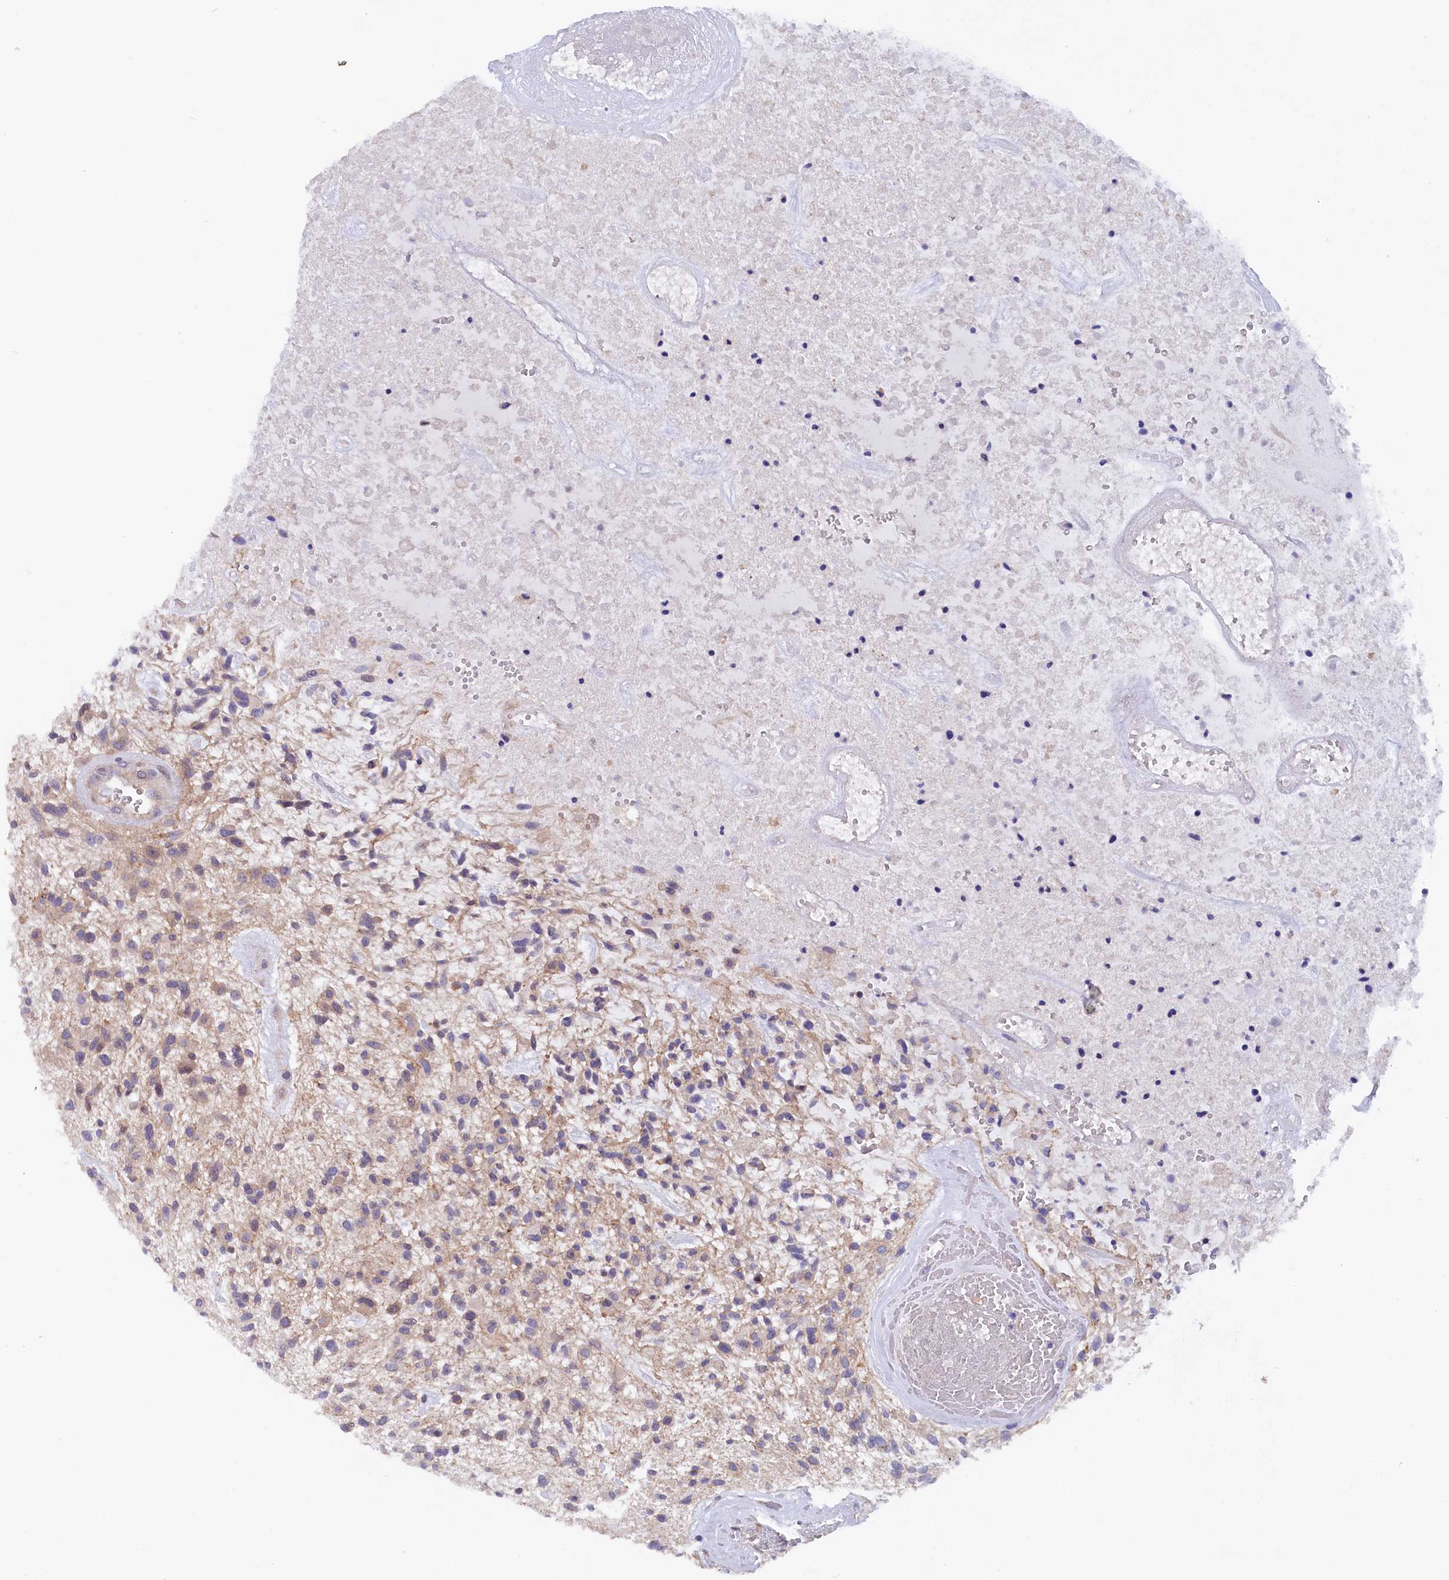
{"staining": {"intensity": "negative", "quantity": "none", "location": "none"}, "tissue": "glioma", "cell_type": "Tumor cells", "image_type": "cancer", "snomed": [{"axis": "morphology", "description": "Glioma, malignant, High grade"}, {"axis": "topography", "description": "Brain"}], "caption": "Human high-grade glioma (malignant) stained for a protein using immunohistochemistry (IHC) shows no staining in tumor cells.", "gene": "JPT2", "patient": {"sex": "male", "age": 47}}